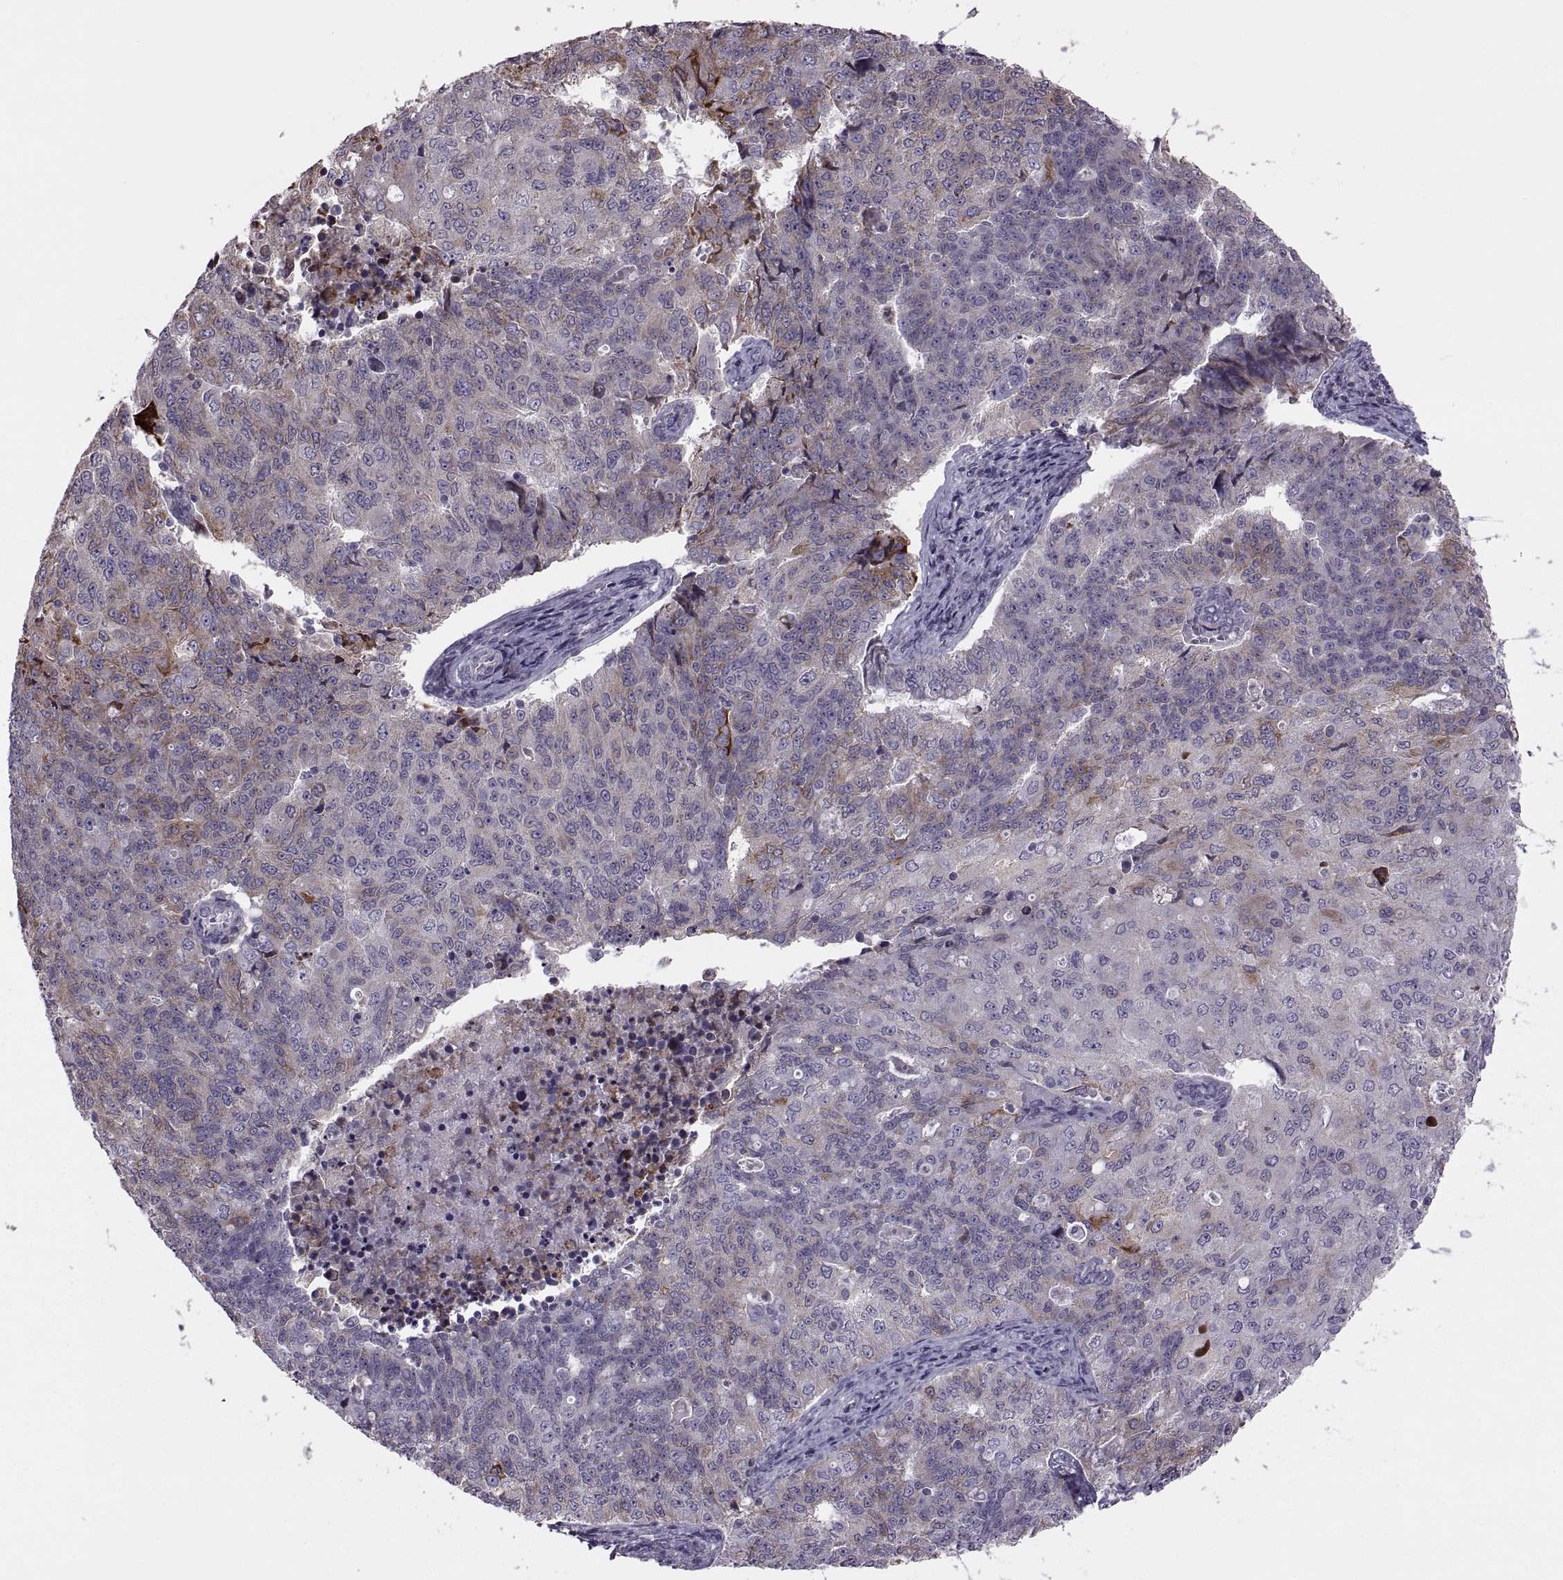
{"staining": {"intensity": "moderate", "quantity": "<25%", "location": "cytoplasmic/membranous"}, "tissue": "endometrial cancer", "cell_type": "Tumor cells", "image_type": "cancer", "snomed": [{"axis": "morphology", "description": "Adenocarcinoma, NOS"}, {"axis": "topography", "description": "Endometrium"}], "caption": "Endometrial cancer (adenocarcinoma) tissue demonstrates moderate cytoplasmic/membranous expression in approximately <25% of tumor cells, visualized by immunohistochemistry.", "gene": "LETM2", "patient": {"sex": "female", "age": 43}}